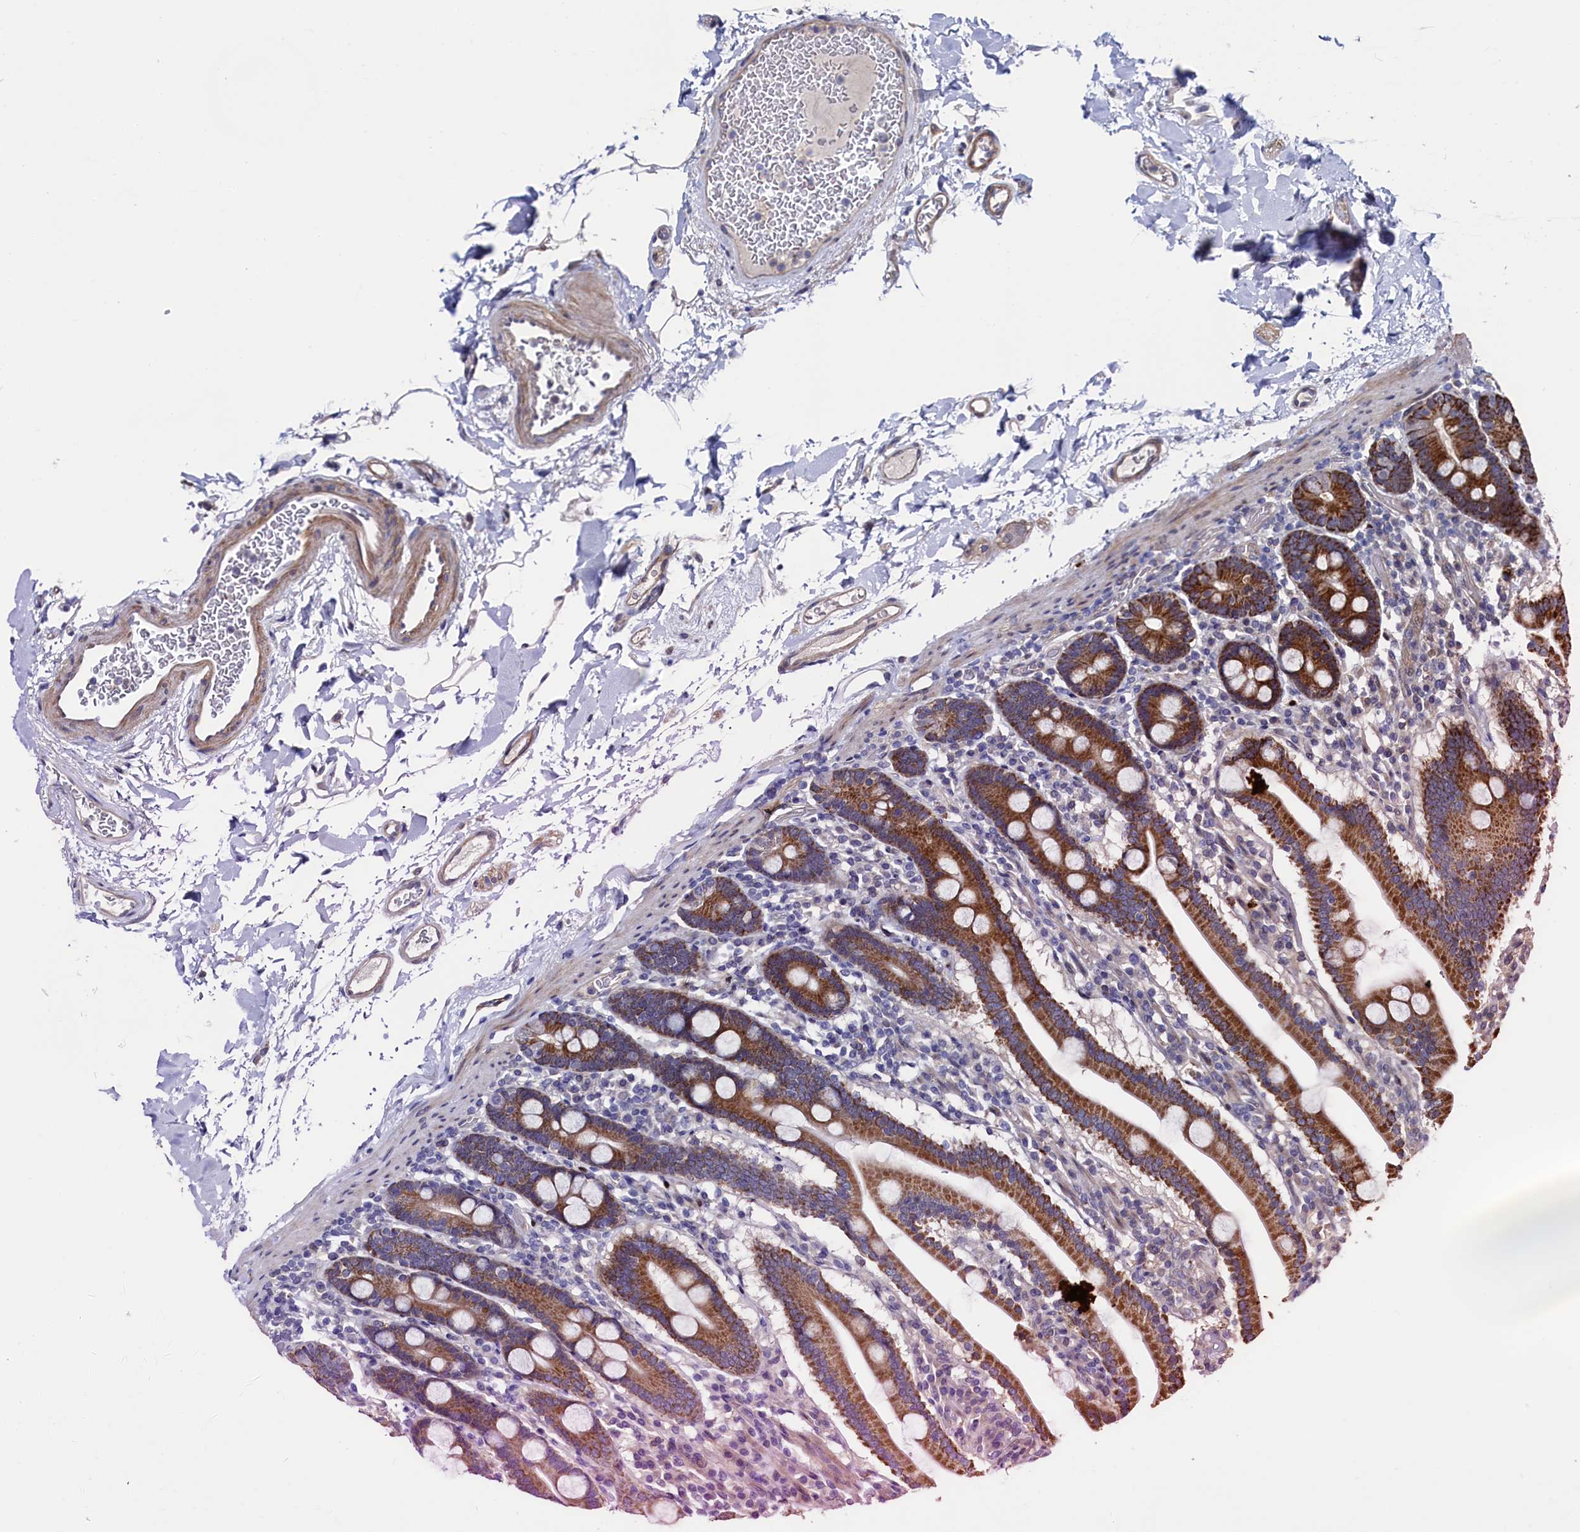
{"staining": {"intensity": "strong", "quantity": ">75%", "location": "cytoplasmic/membranous"}, "tissue": "duodenum", "cell_type": "Glandular cells", "image_type": "normal", "snomed": [{"axis": "morphology", "description": "Normal tissue, NOS"}, {"axis": "topography", "description": "Duodenum"}], "caption": "This histopathology image reveals IHC staining of normal human duodenum, with high strong cytoplasmic/membranous expression in approximately >75% of glandular cells.", "gene": "ZNF891", "patient": {"sex": "male", "age": 55}}